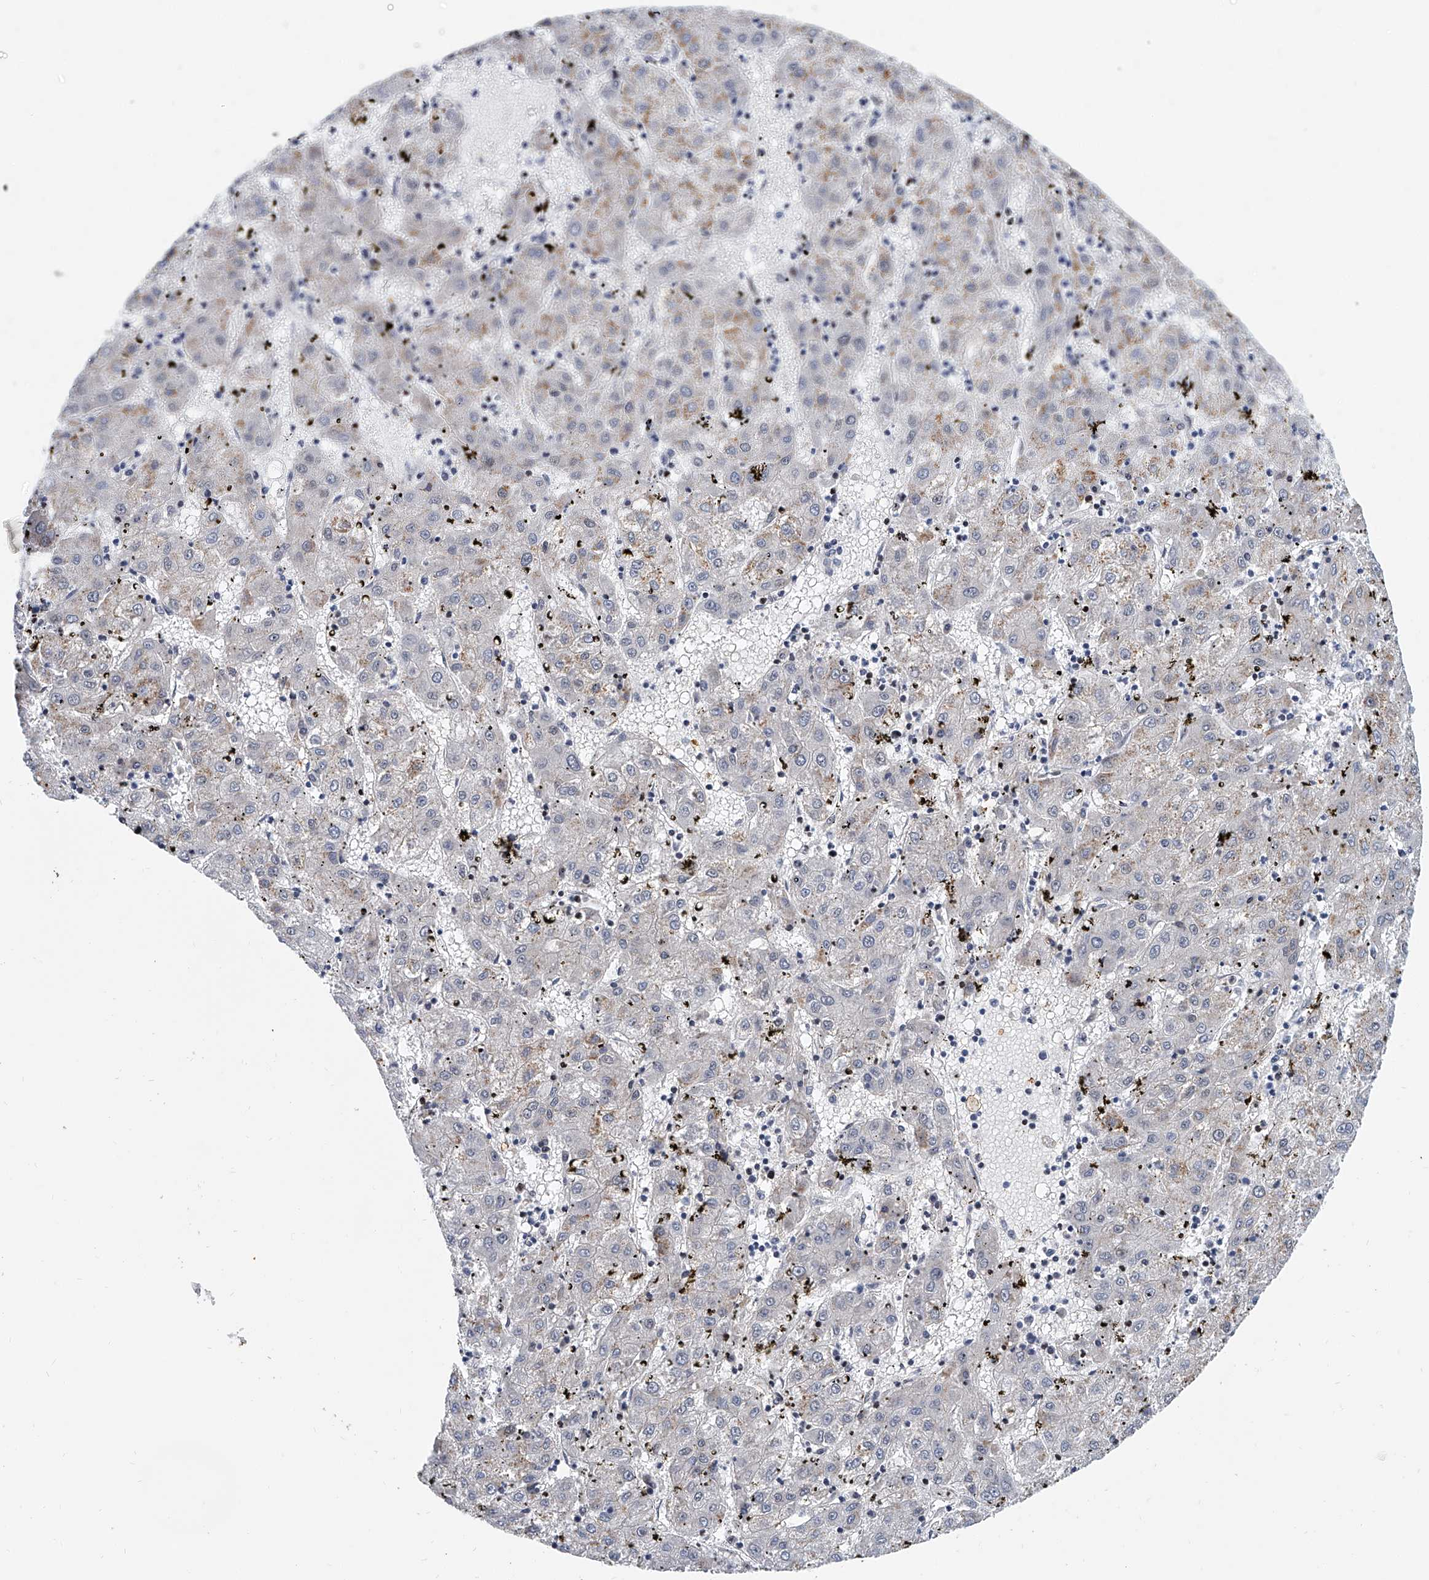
{"staining": {"intensity": "weak", "quantity": "<25%", "location": "cytoplasmic/membranous"}, "tissue": "liver cancer", "cell_type": "Tumor cells", "image_type": "cancer", "snomed": [{"axis": "morphology", "description": "Carcinoma, Hepatocellular, NOS"}, {"axis": "topography", "description": "Liver"}], "caption": "High power microscopy photomicrograph of an immunohistochemistry (IHC) histopathology image of hepatocellular carcinoma (liver), revealing no significant expression in tumor cells. (Brightfield microscopy of DAB IHC at high magnification).", "gene": "KIRREL1", "patient": {"sex": "male", "age": 72}}